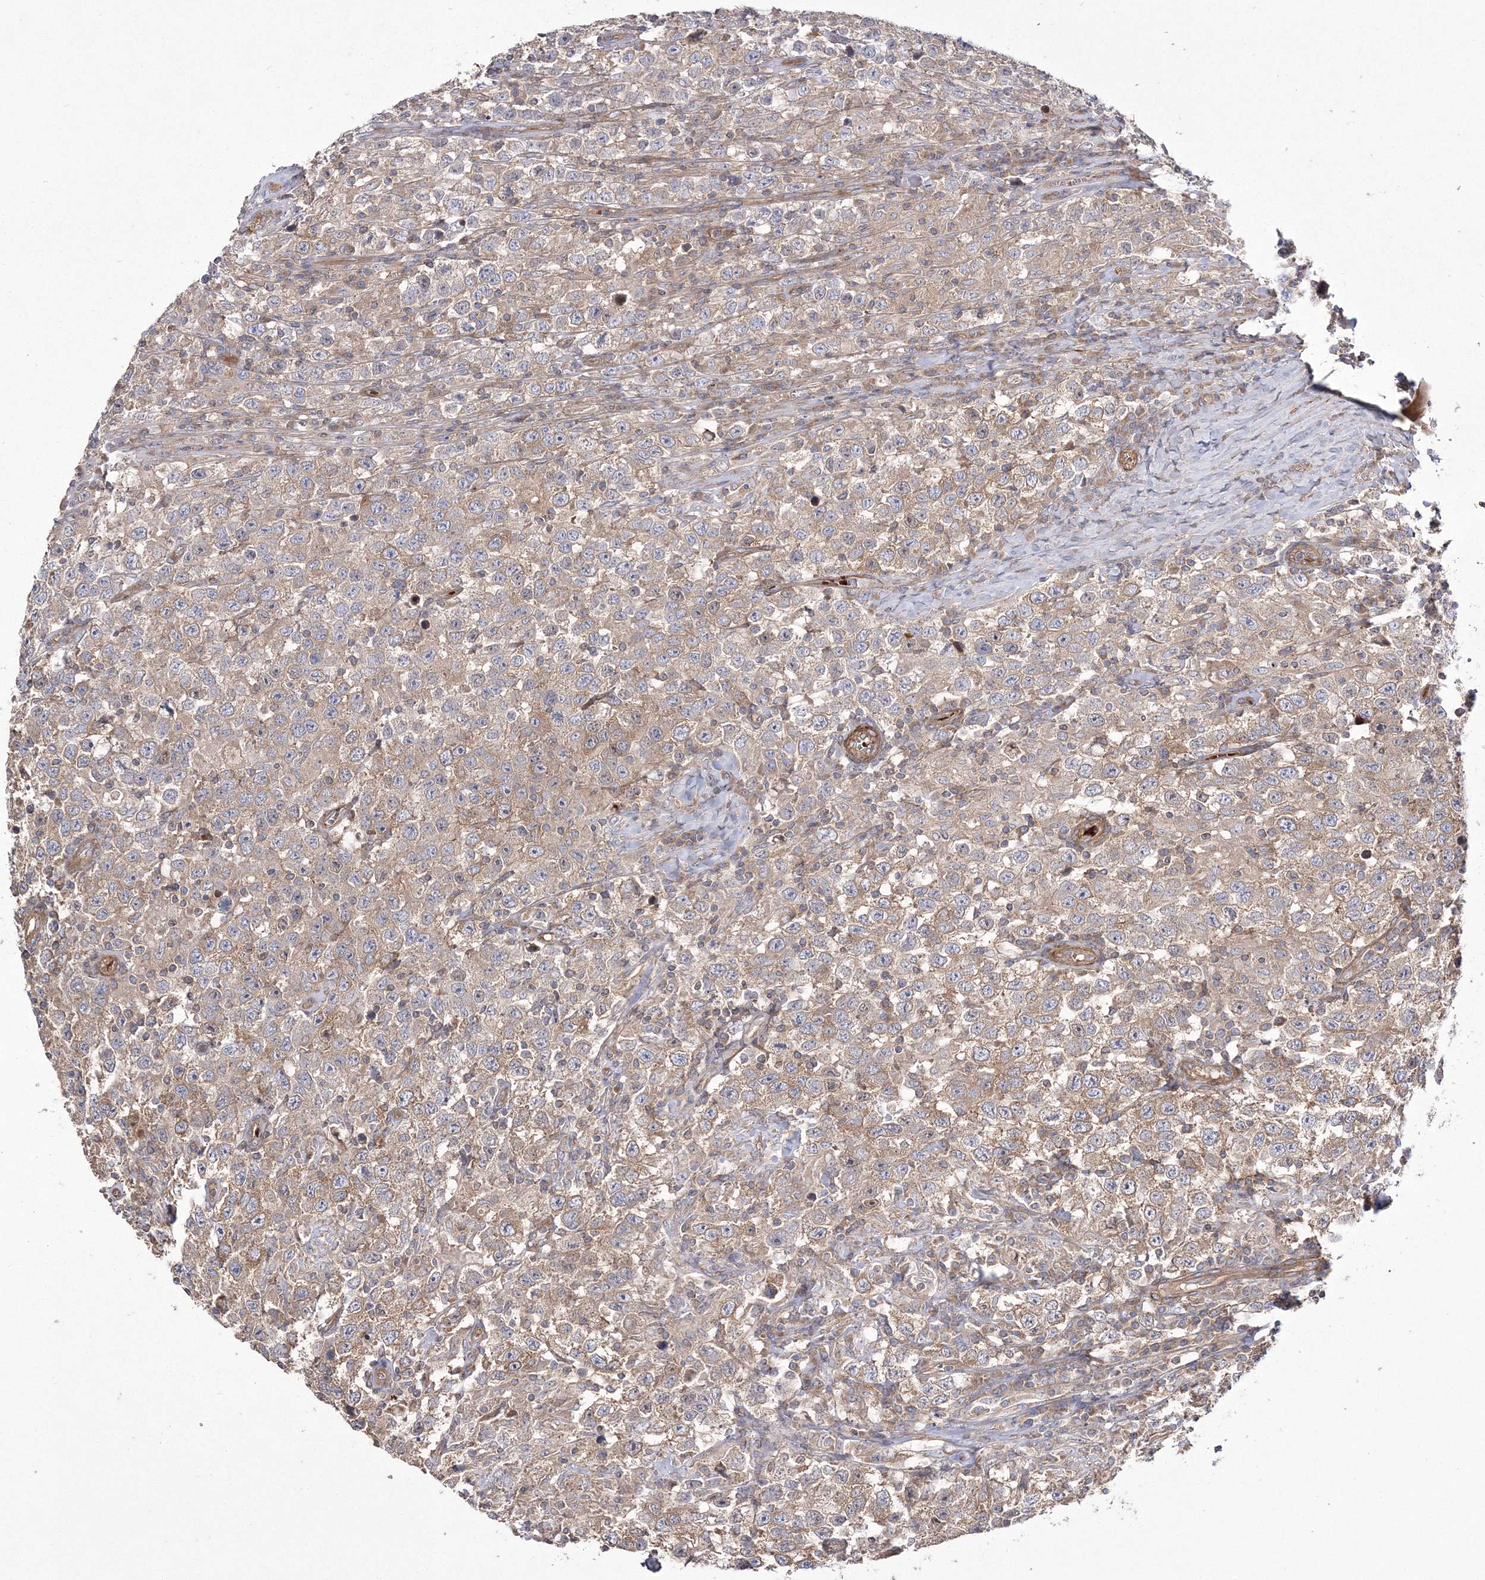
{"staining": {"intensity": "weak", "quantity": ">75%", "location": "cytoplasmic/membranous"}, "tissue": "testis cancer", "cell_type": "Tumor cells", "image_type": "cancer", "snomed": [{"axis": "morphology", "description": "Seminoma, NOS"}, {"axis": "topography", "description": "Testis"}], "caption": "Brown immunohistochemical staining in testis cancer (seminoma) reveals weak cytoplasmic/membranous staining in approximately >75% of tumor cells.", "gene": "ZSWIM6", "patient": {"sex": "male", "age": 41}}